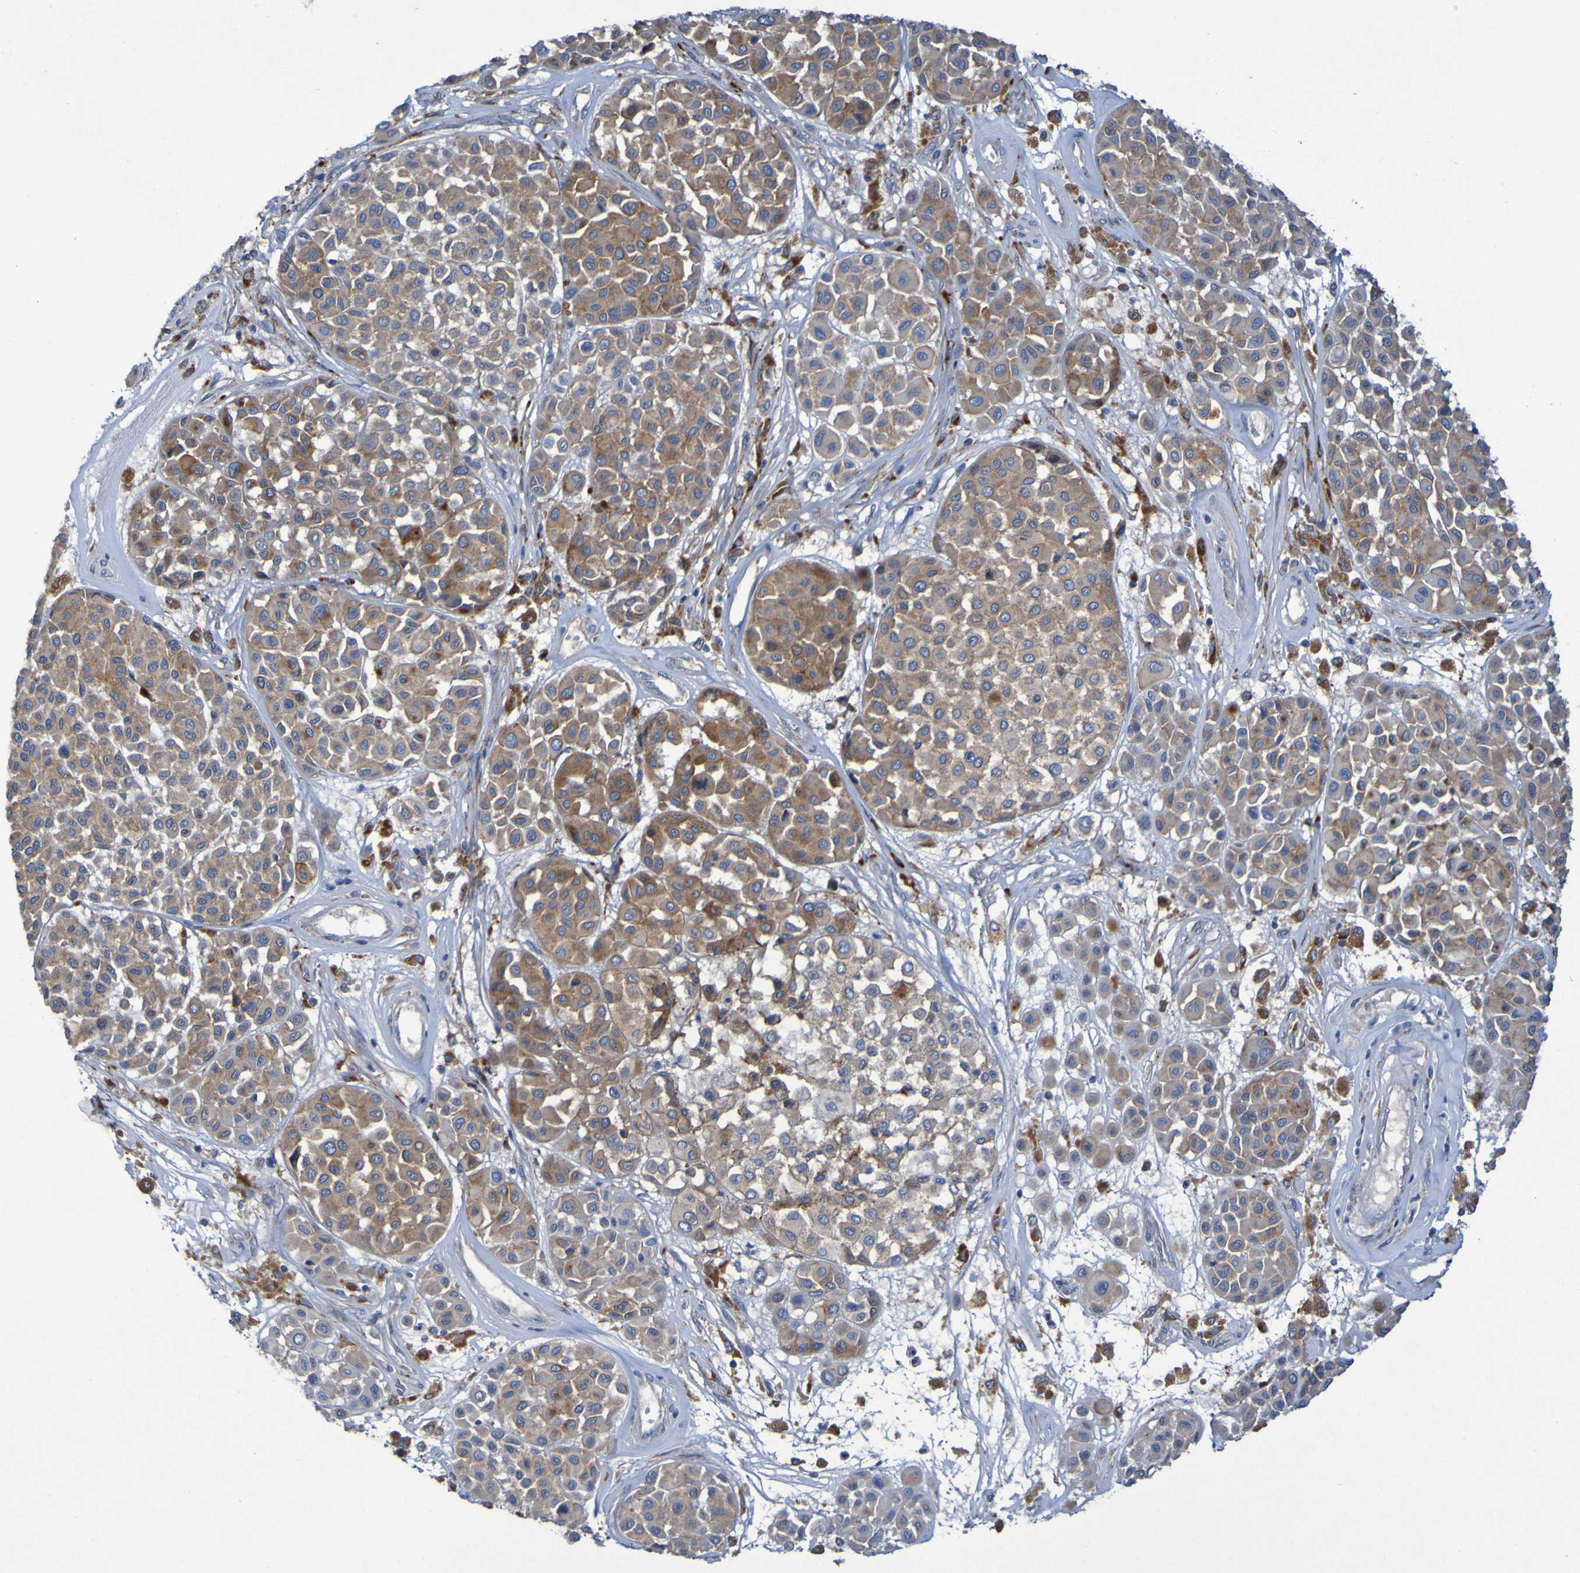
{"staining": {"intensity": "moderate", "quantity": ">75%", "location": "cytoplasmic/membranous"}, "tissue": "melanoma", "cell_type": "Tumor cells", "image_type": "cancer", "snomed": [{"axis": "morphology", "description": "Malignant melanoma, Metastatic site"}, {"axis": "topography", "description": "Soft tissue"}], "caption": "Immunohistochemical staining of malignant melanoma (metastatic site) exhibits medium levels of moderate cytoplasmic/membranous expression in approximately >75% of tumor cells.", "gene": "ARHGEF16", "patient": {"sex": "male", "age": 41}}